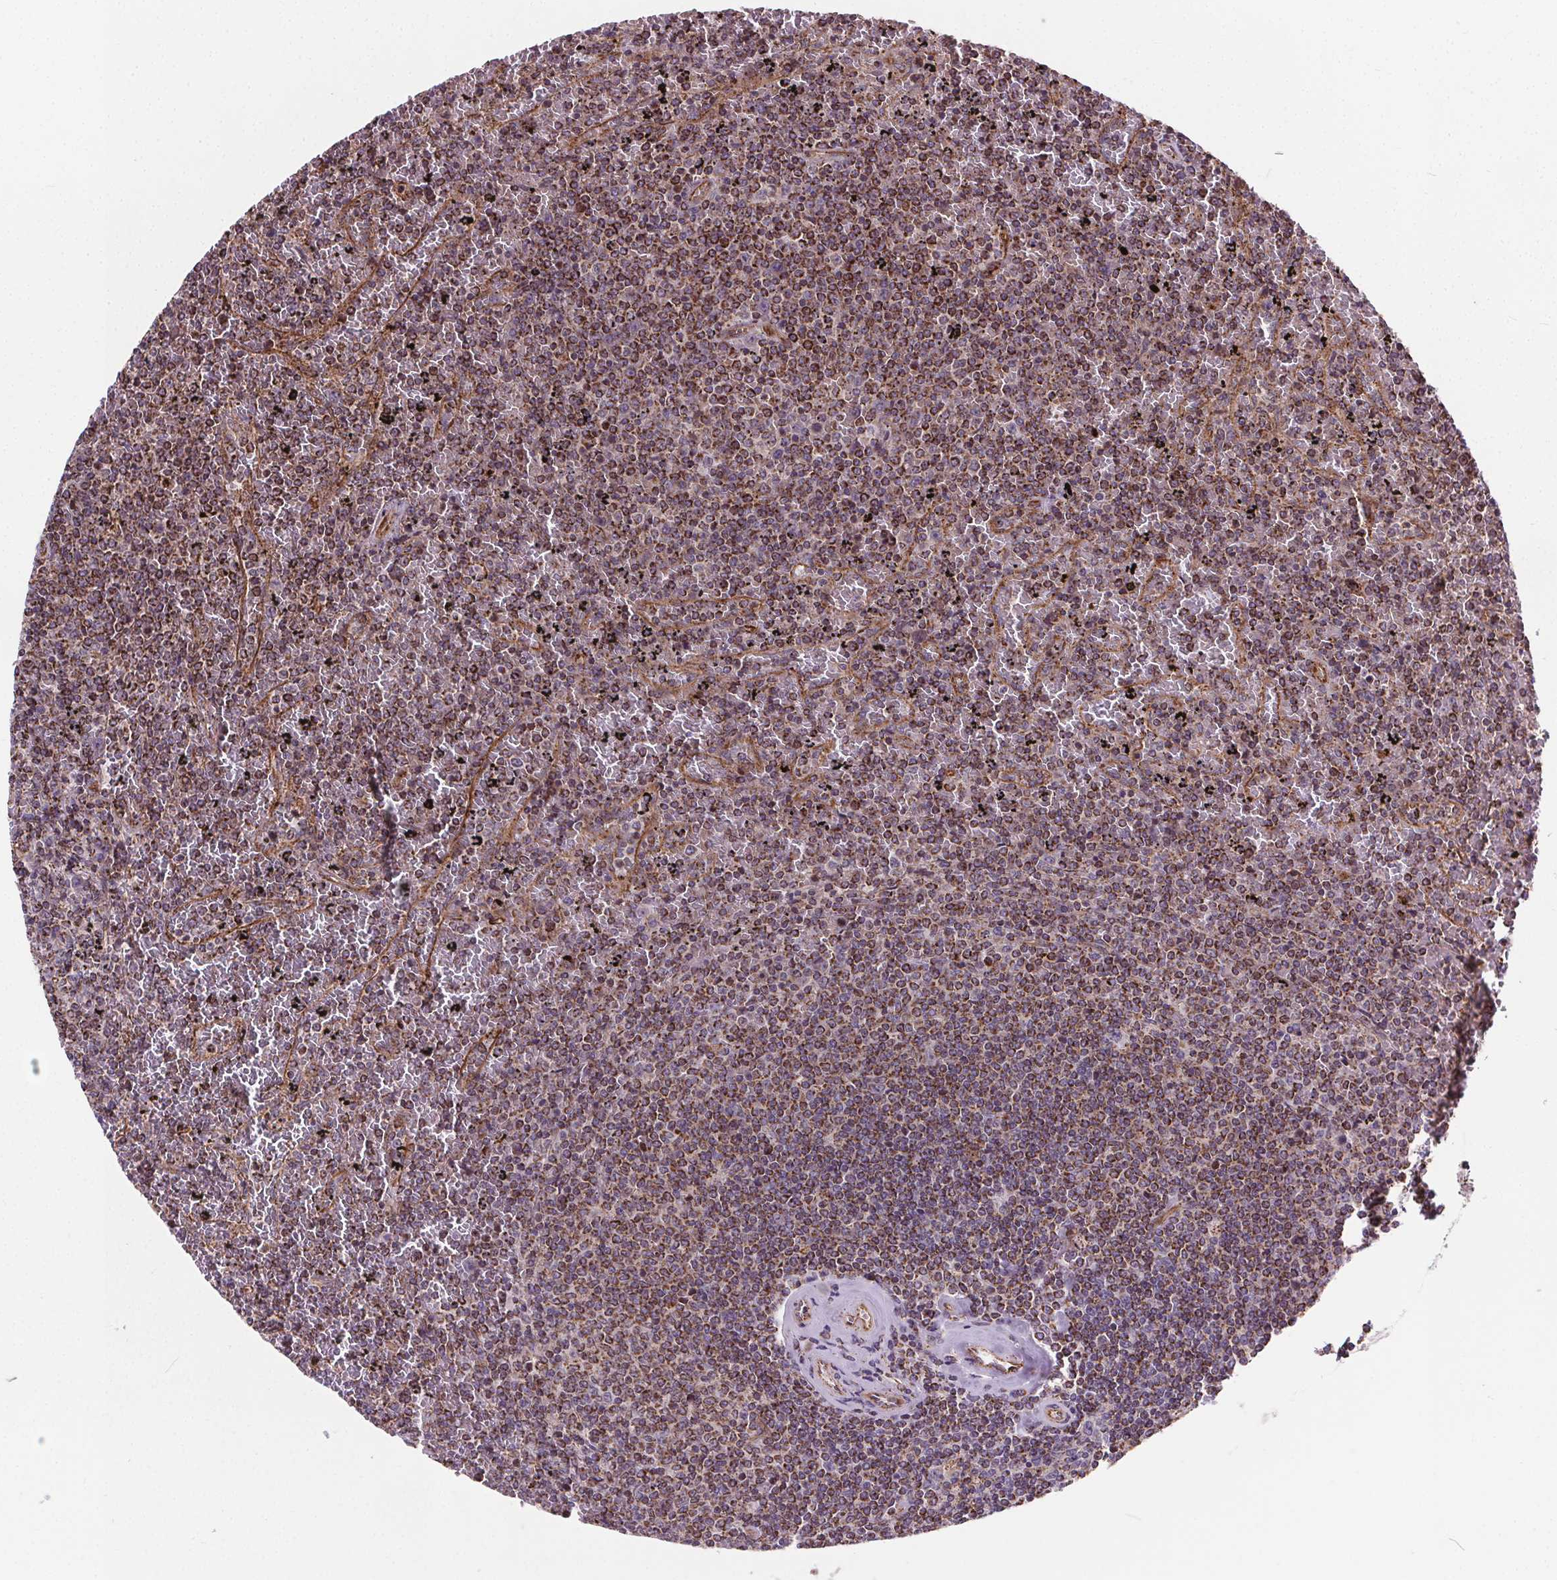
{"staining": {"intensity": "moderate", "quantity": ">75%", "location": "cytoplasmic/membranous"}, "tissue": "lymphoma", "cell_type": "Tumor cells", "image_type": "cancer", "snomed": [{"axis": "morphology", "description": "Malignant lymphoma, non-Hodgkin's type, Low grade"}, {"axis": "topography", "description": "Spleen"}], "caption": "Protein analysis of lymphoma tissue demonstrates moderate cytoplasmic/membranous expression in approximately >75% of tumor cells. (DAB (3,3'-diaminobenzidine) = brown stain, brightfield microscopy at high magnification).", "gene": "GOLT1B", "patient": {"sex": "female", "age": 77}}